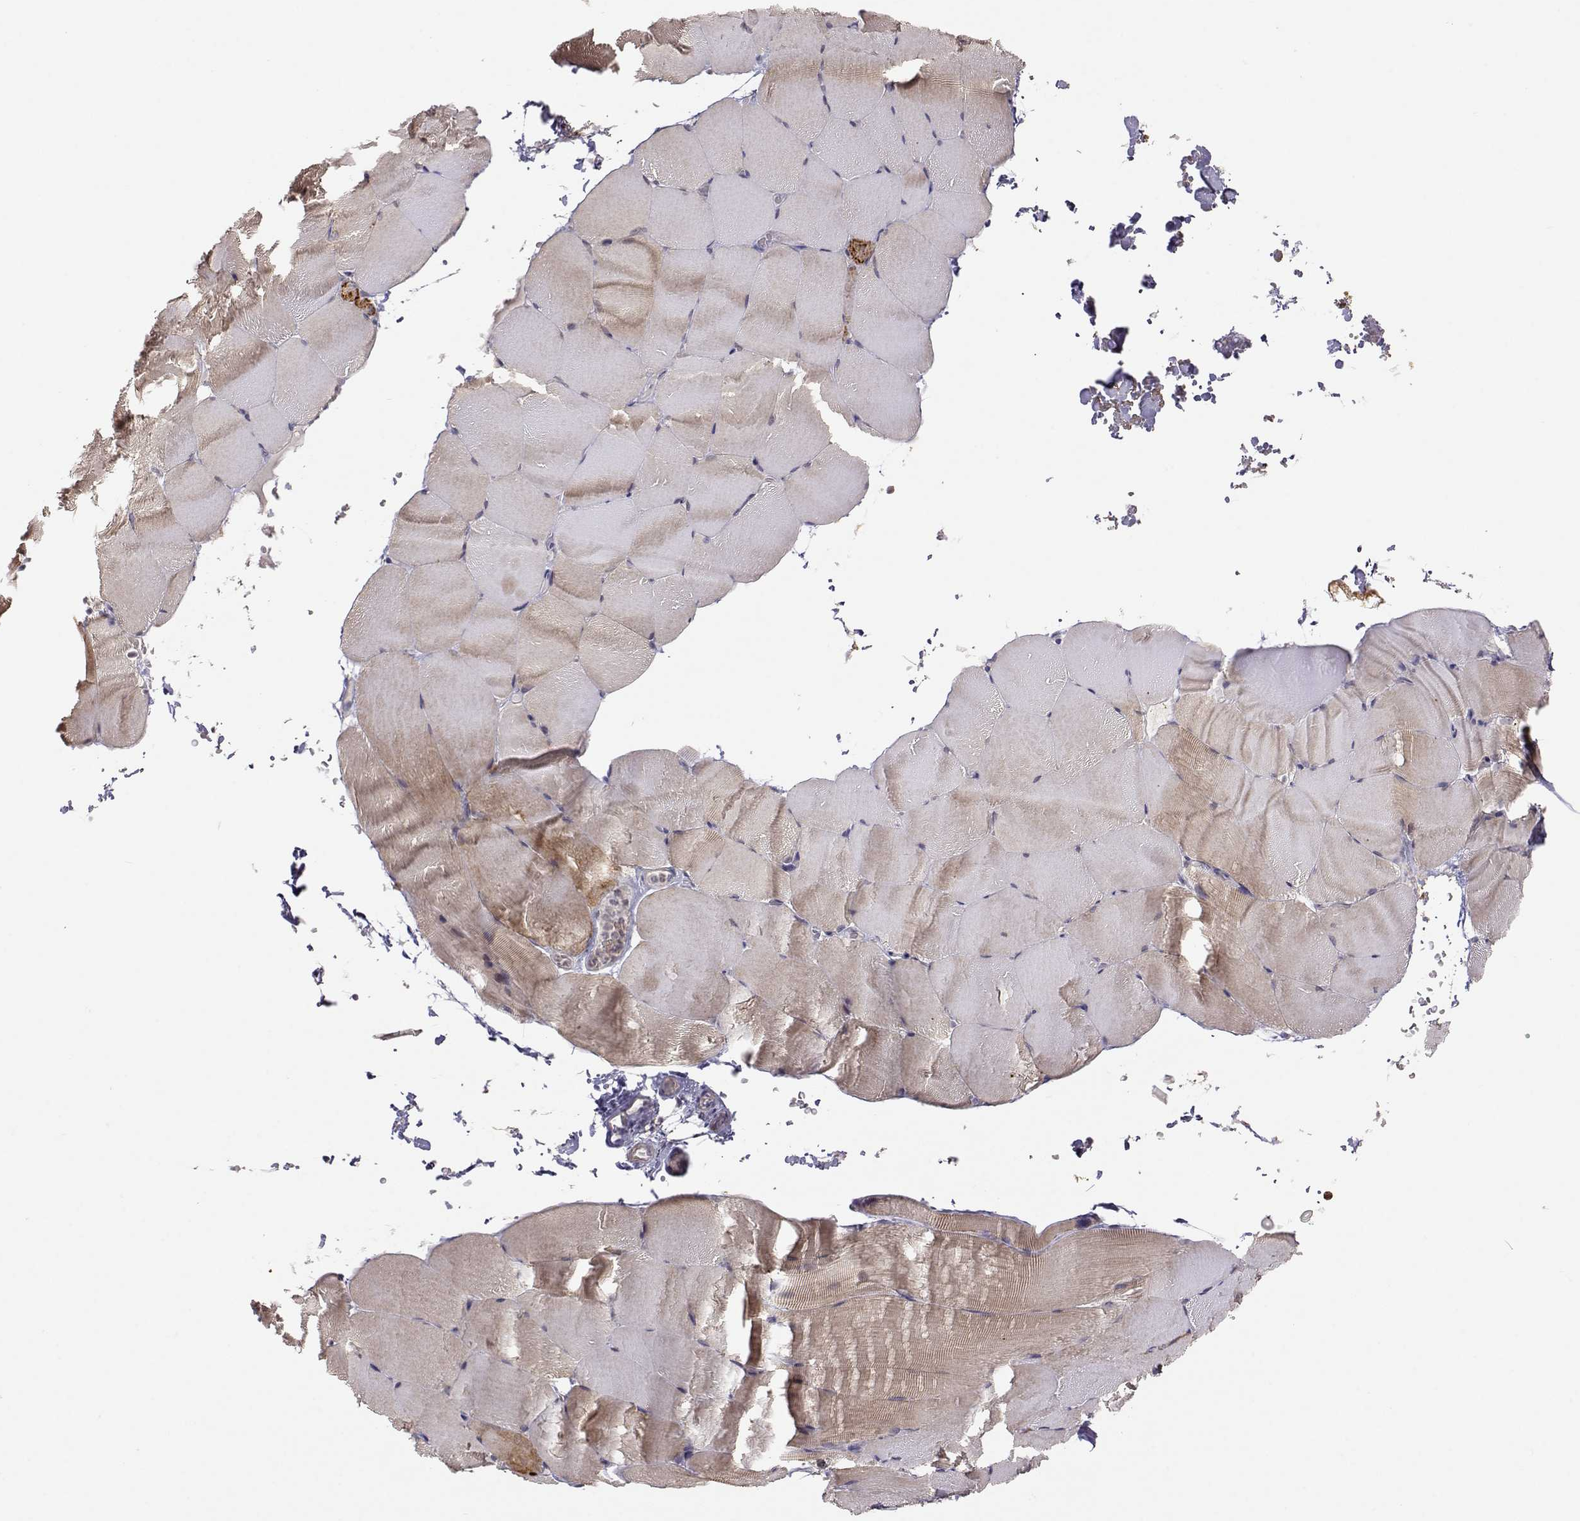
{"staining": {"intensity": "weak", "quantity": ">75%", "location": "cytoplasmic/membranous"}, "tissue": "skeletal muscle", "cell_type": "Myocytes", "image_type": "normal", "snomed": [{"axis": "morphology", "description": "Normal tissue, NOS"}, {"axis": "topography", "description": "Skeletal muscle"}], "caption": "Immunohistochemical staining of benign human skeletal muscle exhibits weak cytoplasmic/membranous protein positivity in about >75% of myocytes. The protein is shown in brown color, while the nuclei are stained blue.", "gene": "EXOG", "patient": {"sex": "female", "age": 37}}